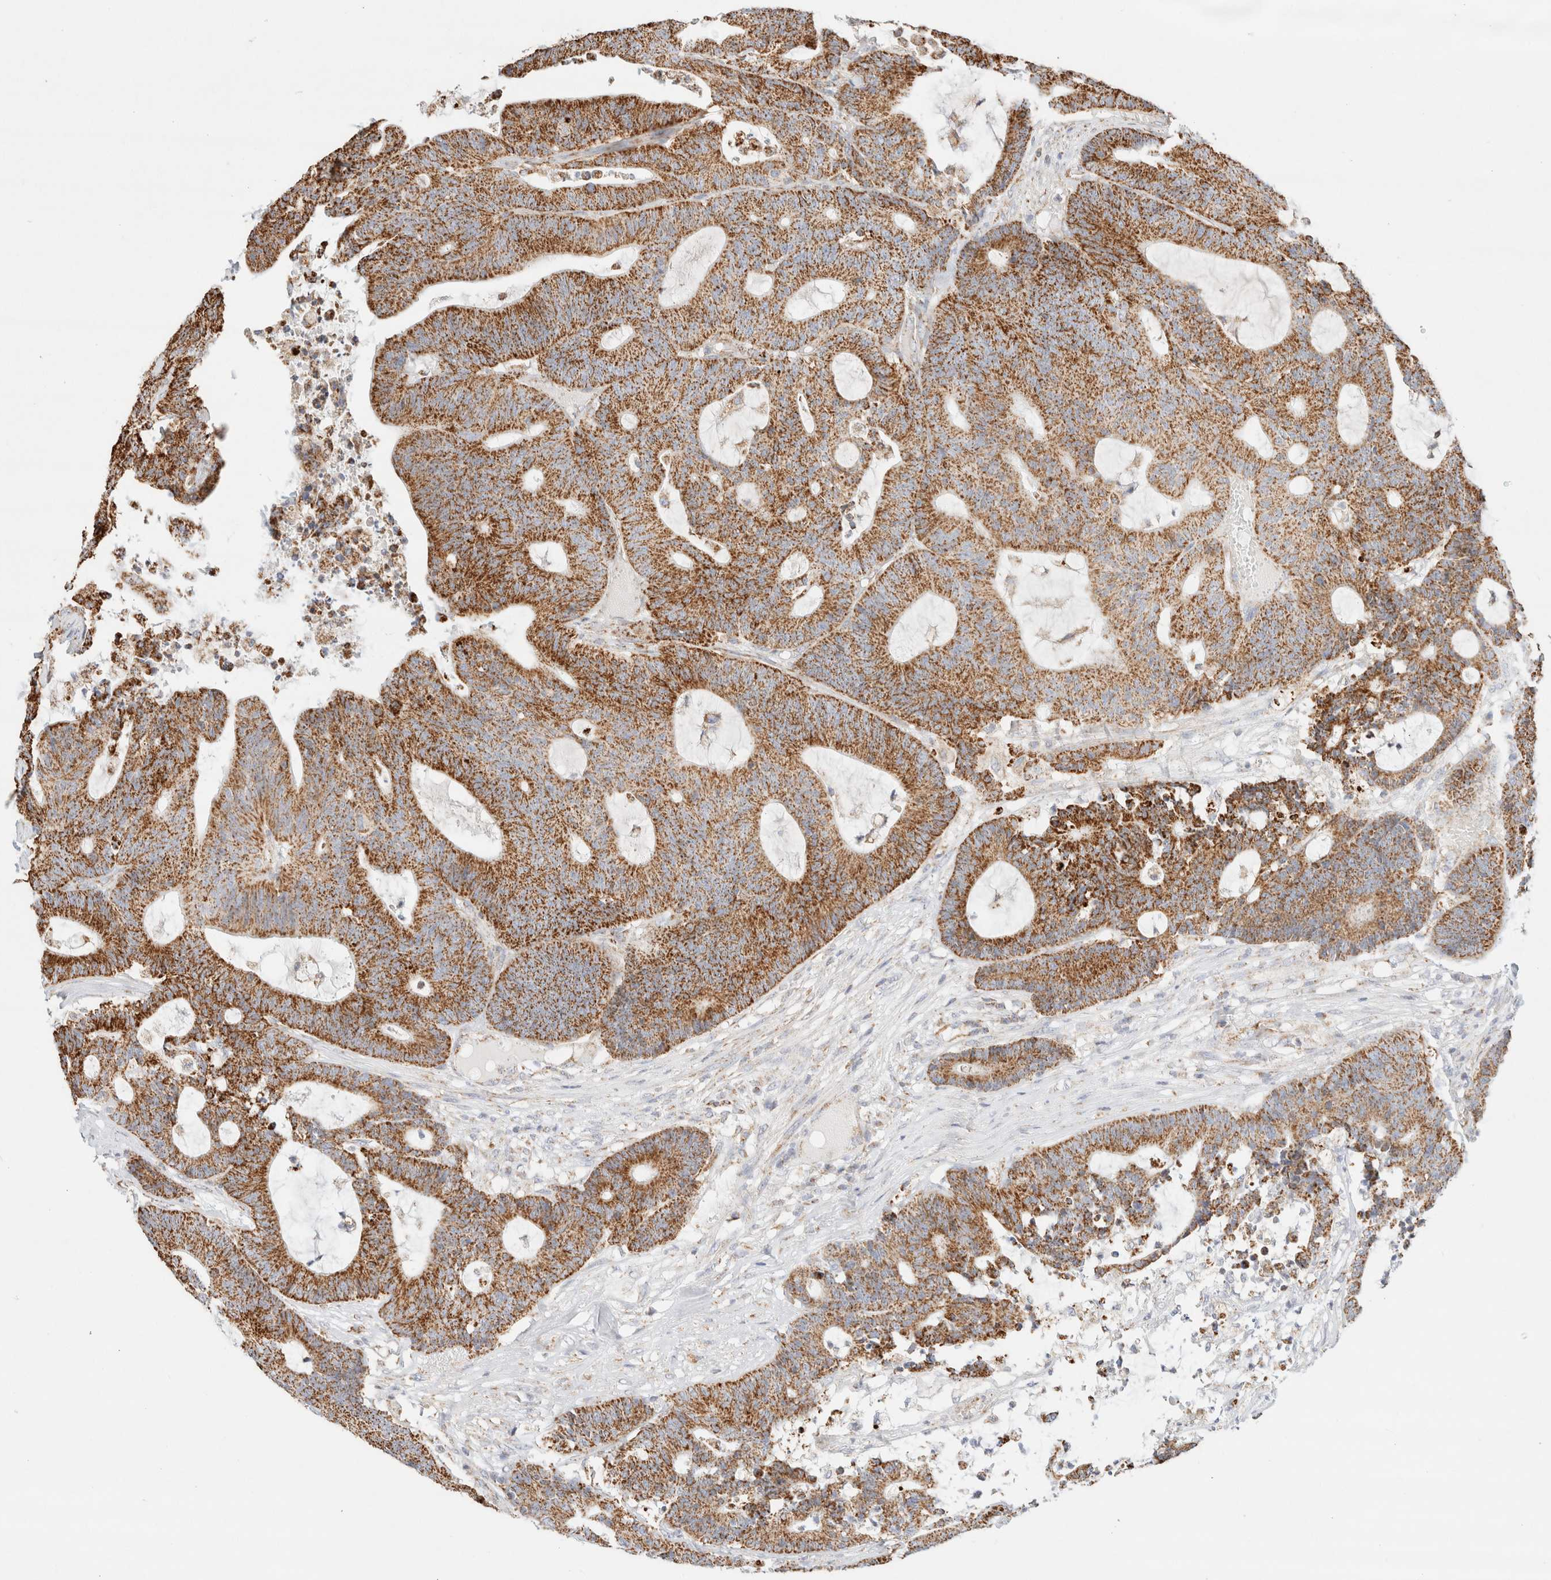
{"staining": {"intensity": "strong", "quantity": ">75%", "location": "cytoplasmic/membranous"}, "tissue": "colorectal cancer", "cell_type": "Tumor cells", "image_type": "cancer", "snomed": [{"axis": "morphology", "description": "Adenocarcinoma, NOS"}, {"axis": "topography", "description": "Colon"}], "caption": "Immunohistochemical staining of colorectal cancer (adenocarcinoma) shows high levels of strong cytoplasmic/membranous staining in about >75% of tumor cells. Using DAB (3,3'-diaminobenzidine) (brown) and hematoxylin (blue) stains, captured at high magnification using brightfield microscopy.", "gene": "PHB2", "patient": {"sex": "female", "age": 84}}